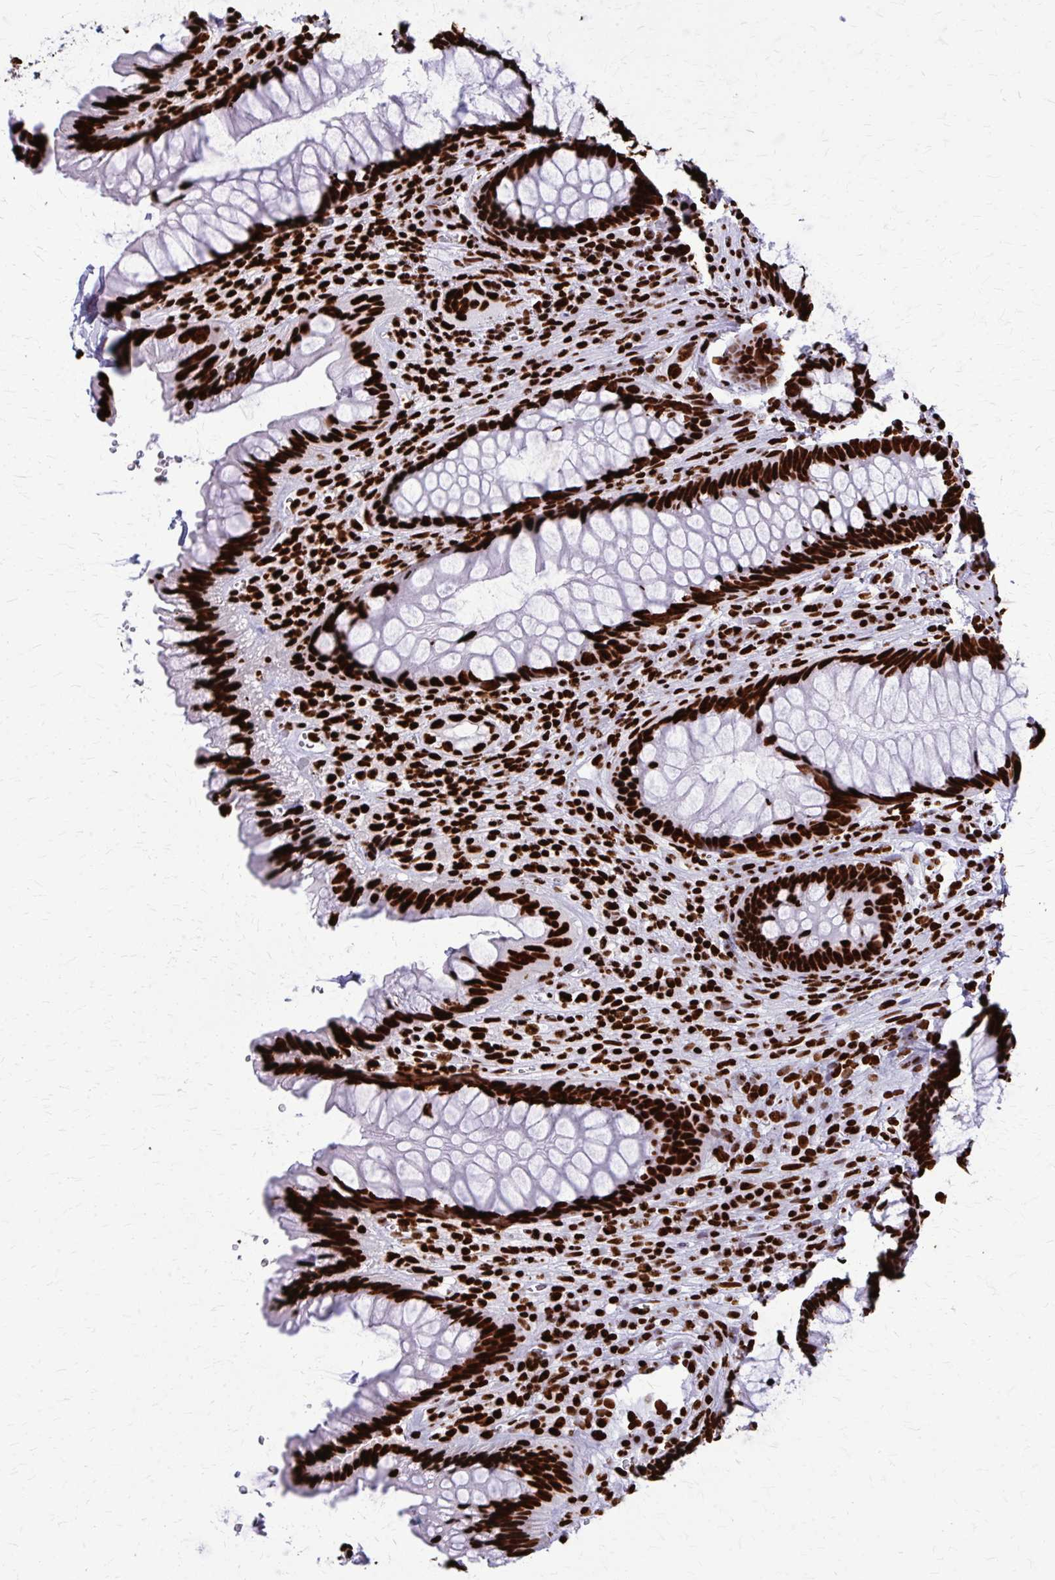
{"staining": {"intensity": "strong", "quantity": ">75%", "location": "nuclear"}, "tissue": "rectum", "cell_type": "Glandular cells", "image_type": "normal", "snomed": [{"axis": "morphology", "description": "Normal tissue, NOS"}, {"axis": "topography", "description": "Rectum"}], "caption": "The image displays staining of benign rectum, revealing strong nuclear protein positivity (brown color) within glandular cells.", "gene": "SFPQ", "patient": {"sex": "male", "age": 53}}